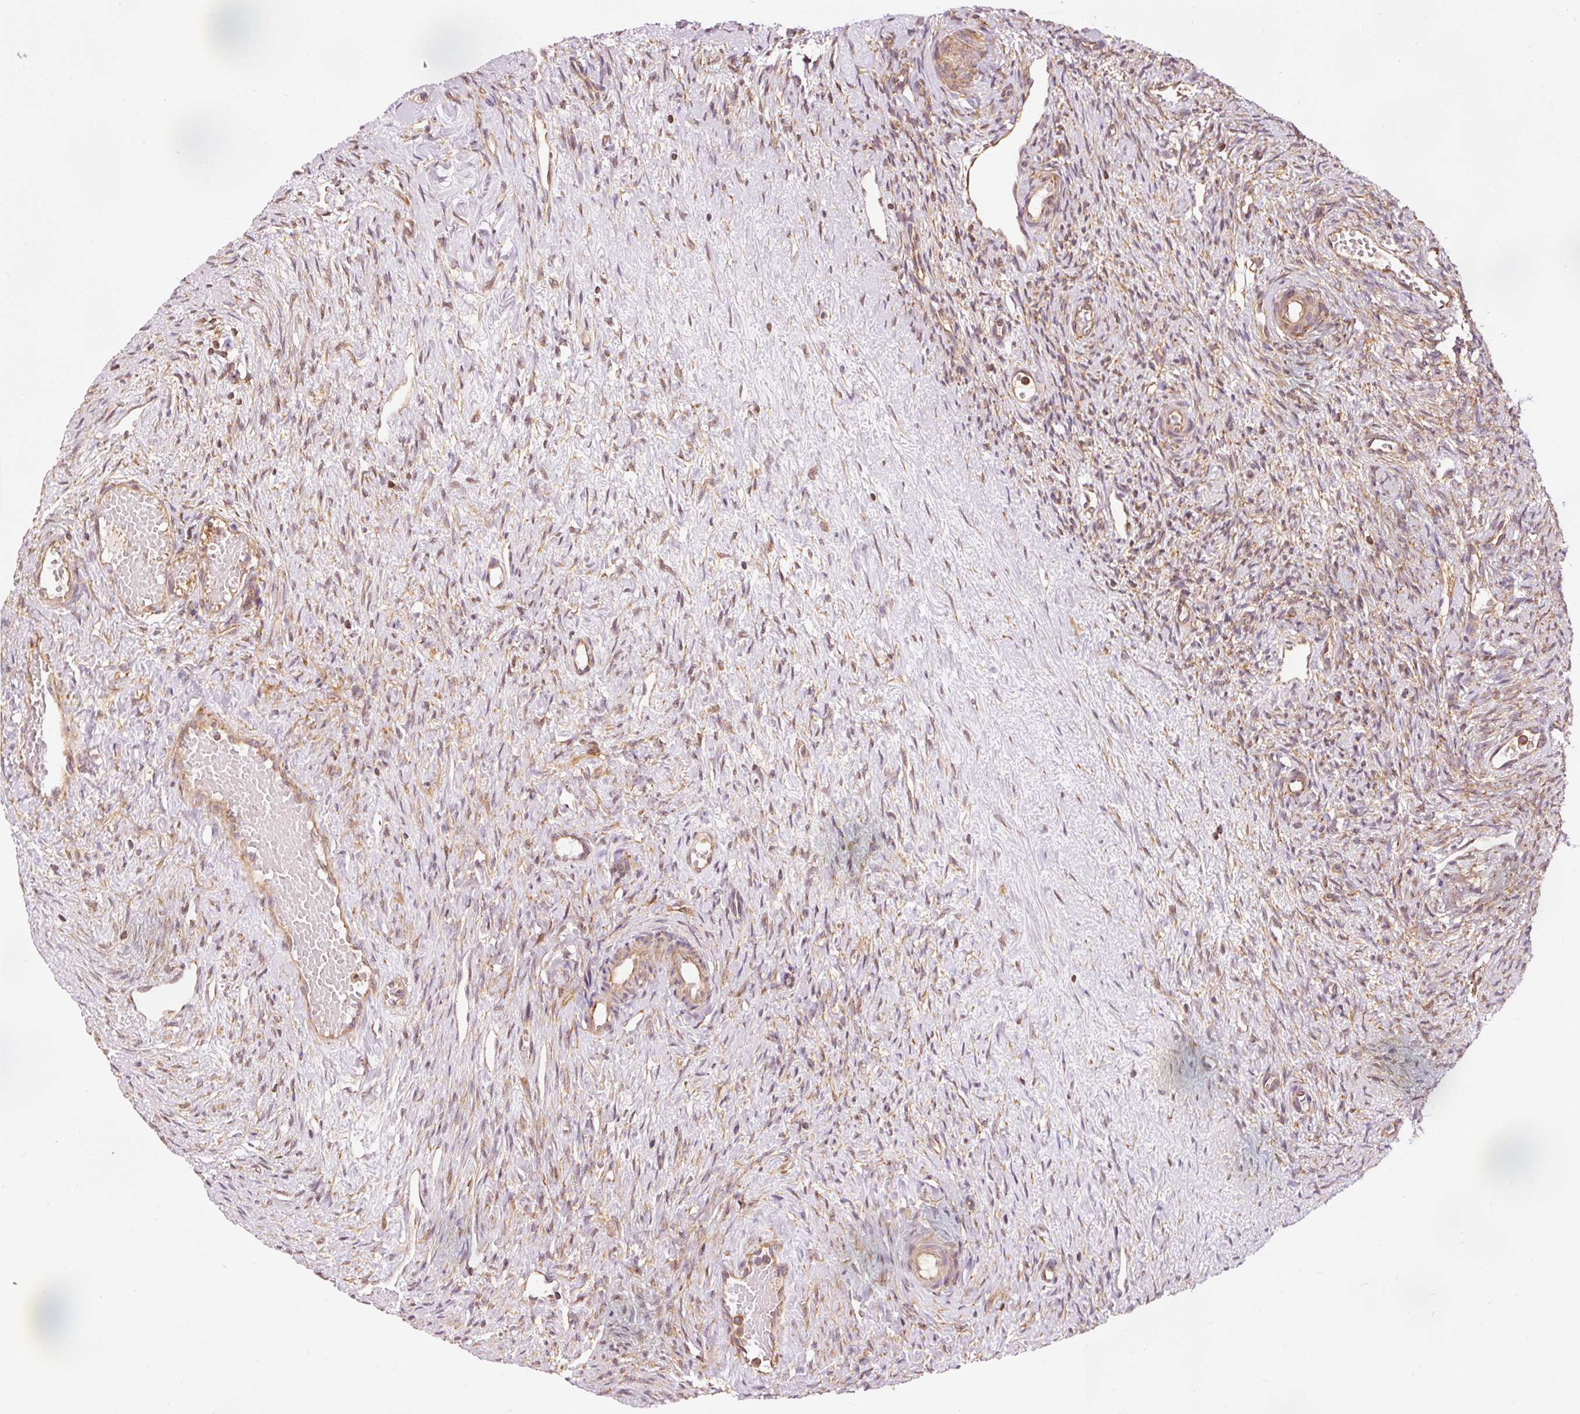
{"staining": {"intensity": "strong", "quantity": ">75%", "location": "cytoplasmic/membranous"}, "tissue": "ovary", "cell_type": "Follicle cells", "image_type": "normal", "snomed": [{"axis": "morphology", "description": "Normal tissue, NOS"}, {"axis": "topography", "description": "Ovary"}], "caption": "A brown stain highlights strong cytoplasmic/membranous staining of a protein in follicle cells of normal ovary.", "gene": "PDAP1", "patient": {"sex": "female", "age": 51}}